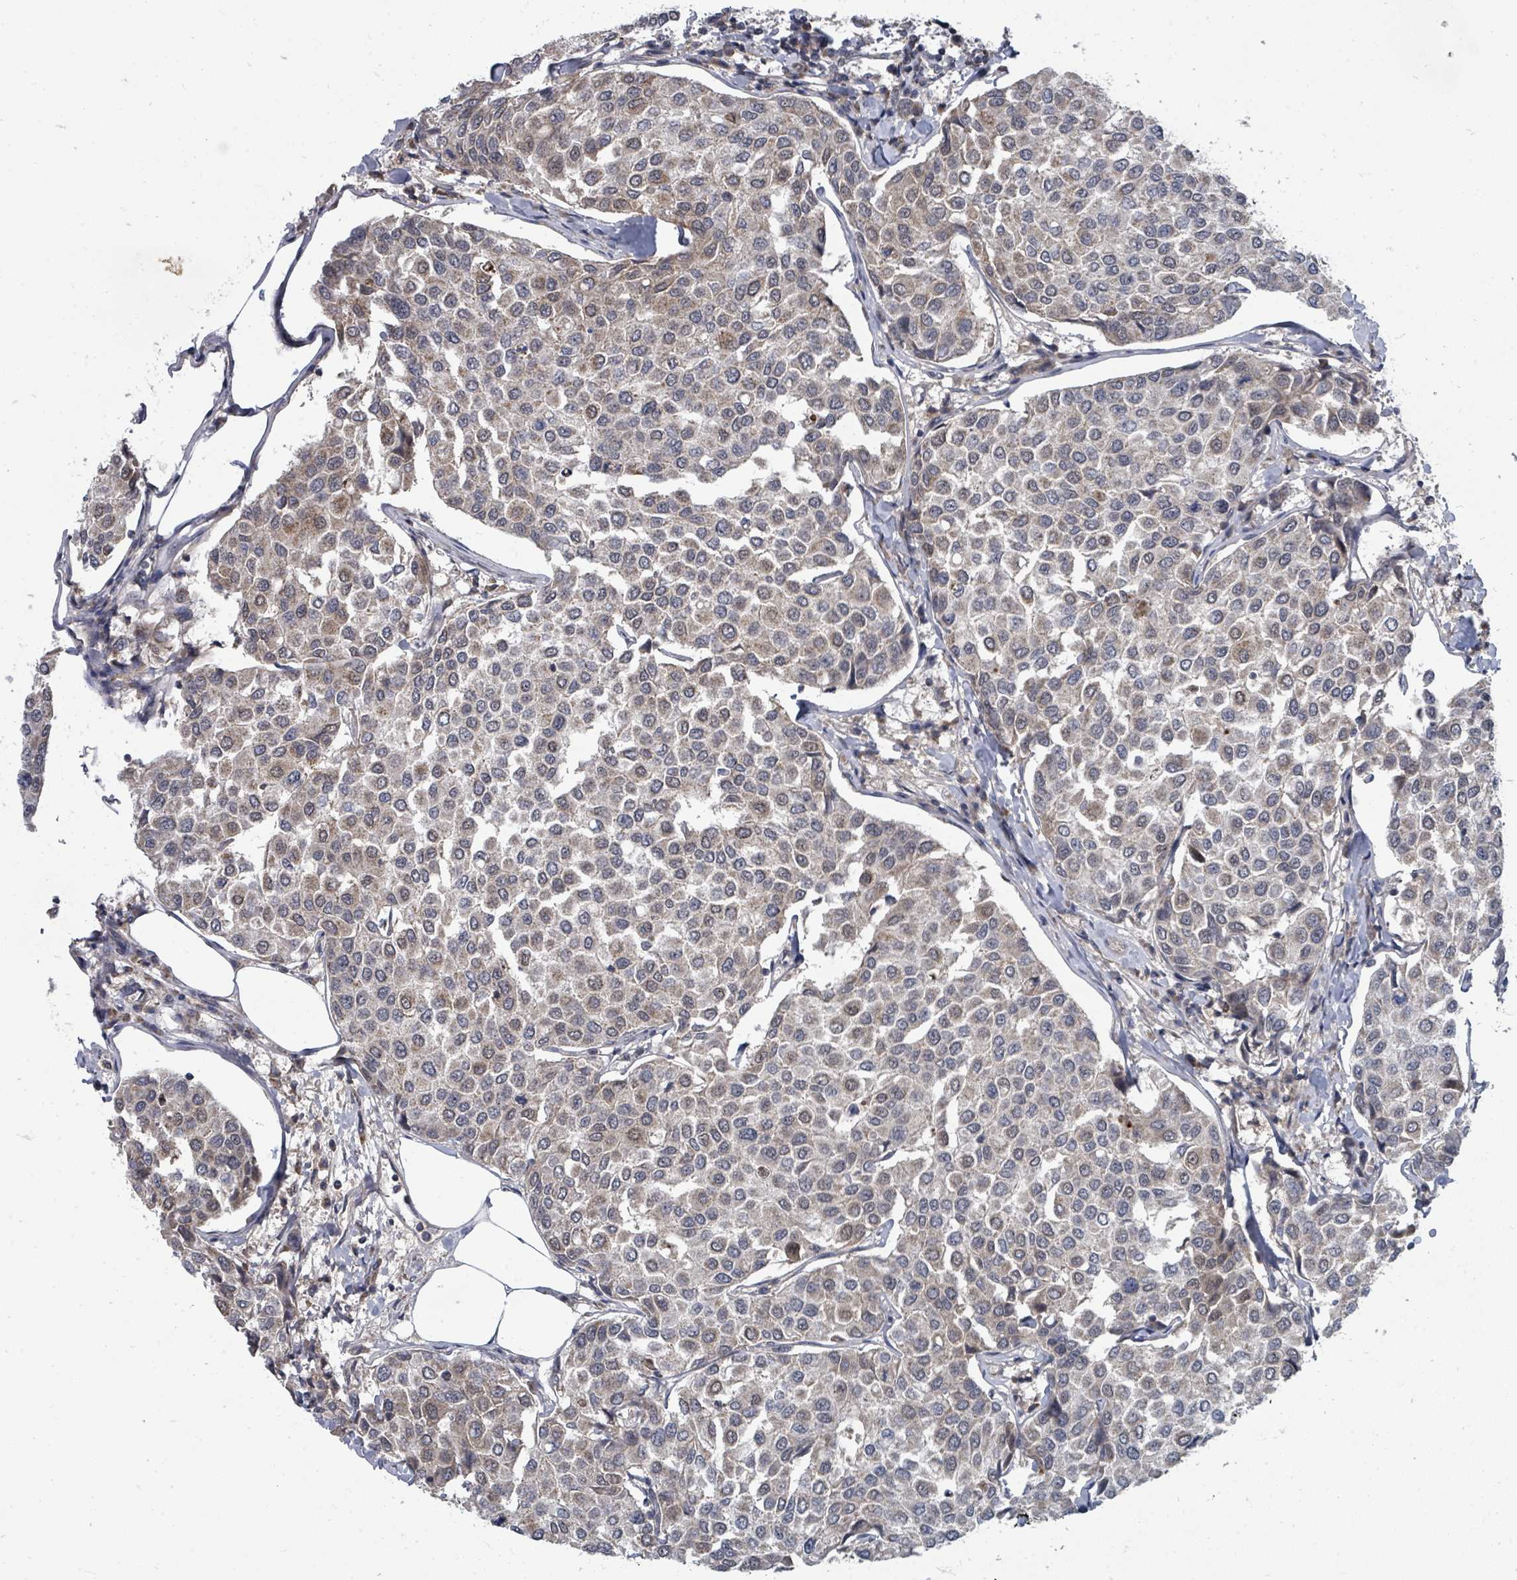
{"staining": {"intensity": "weak", "quantity": "25%-75%", "location": "cytoplasmic/membranous"}, "tissue": "breast cancer", "cell_type": "Tumor cells", "image_type": "cancer", "snomed": [{"axis": "morphology", "description": "Duct carcinoma"}, {"axis": "topography", "description": "Breast"}], "caption": "Immunohistochemical staining of human breast cancer (infiltrating ductal carcinoma) reveals low levels of weak cytoplasmic/membranous expression in about 25%-75% of tumor cells.", "gene": "MAGOHB", "patient": {"sex": "female", "age": 55}}